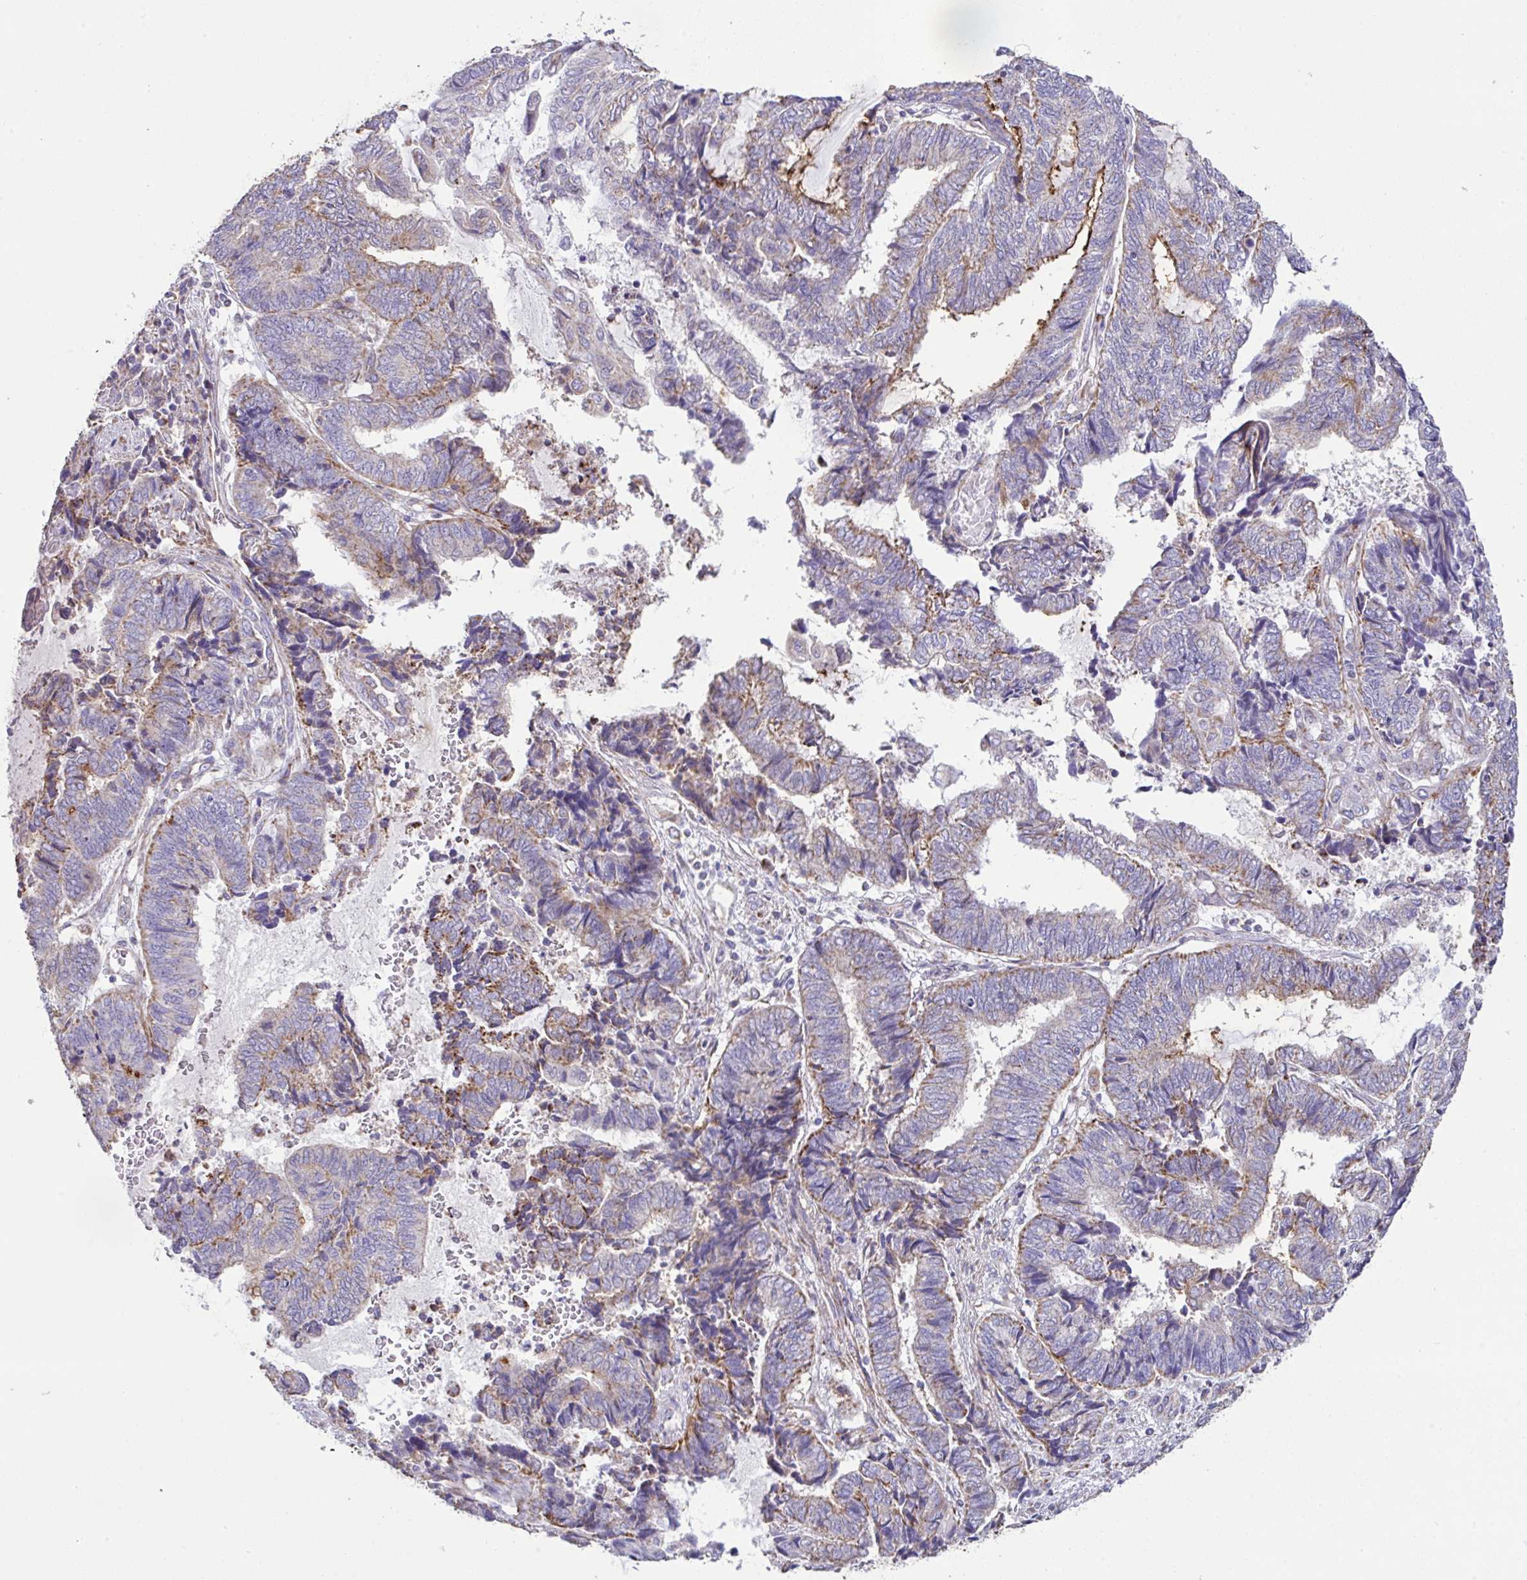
{"staining": {"intensity": "moderate", "quantity": ">75%", "location": "cytoplasmic/membranous"}, "tissue": "endometrial cancer", "cell_type": "Tumor cells", "image_type": "cancer", "snomed": [{"axis": "morphology", "description": "Adenocarcinoma, NOS"}, {"axis": "topography", "description": "Uterus"}, {"axis": "topography", "description": "Endometrium"}], "caption": "The image demonstrates staining of adenocarcinoma (endometrial), revealing moderate cytoplasmic/membranous protein staining (brown color) within tumor cells.", "gene": "DOK7", "patient": {"sex": "female", "age": 70}}